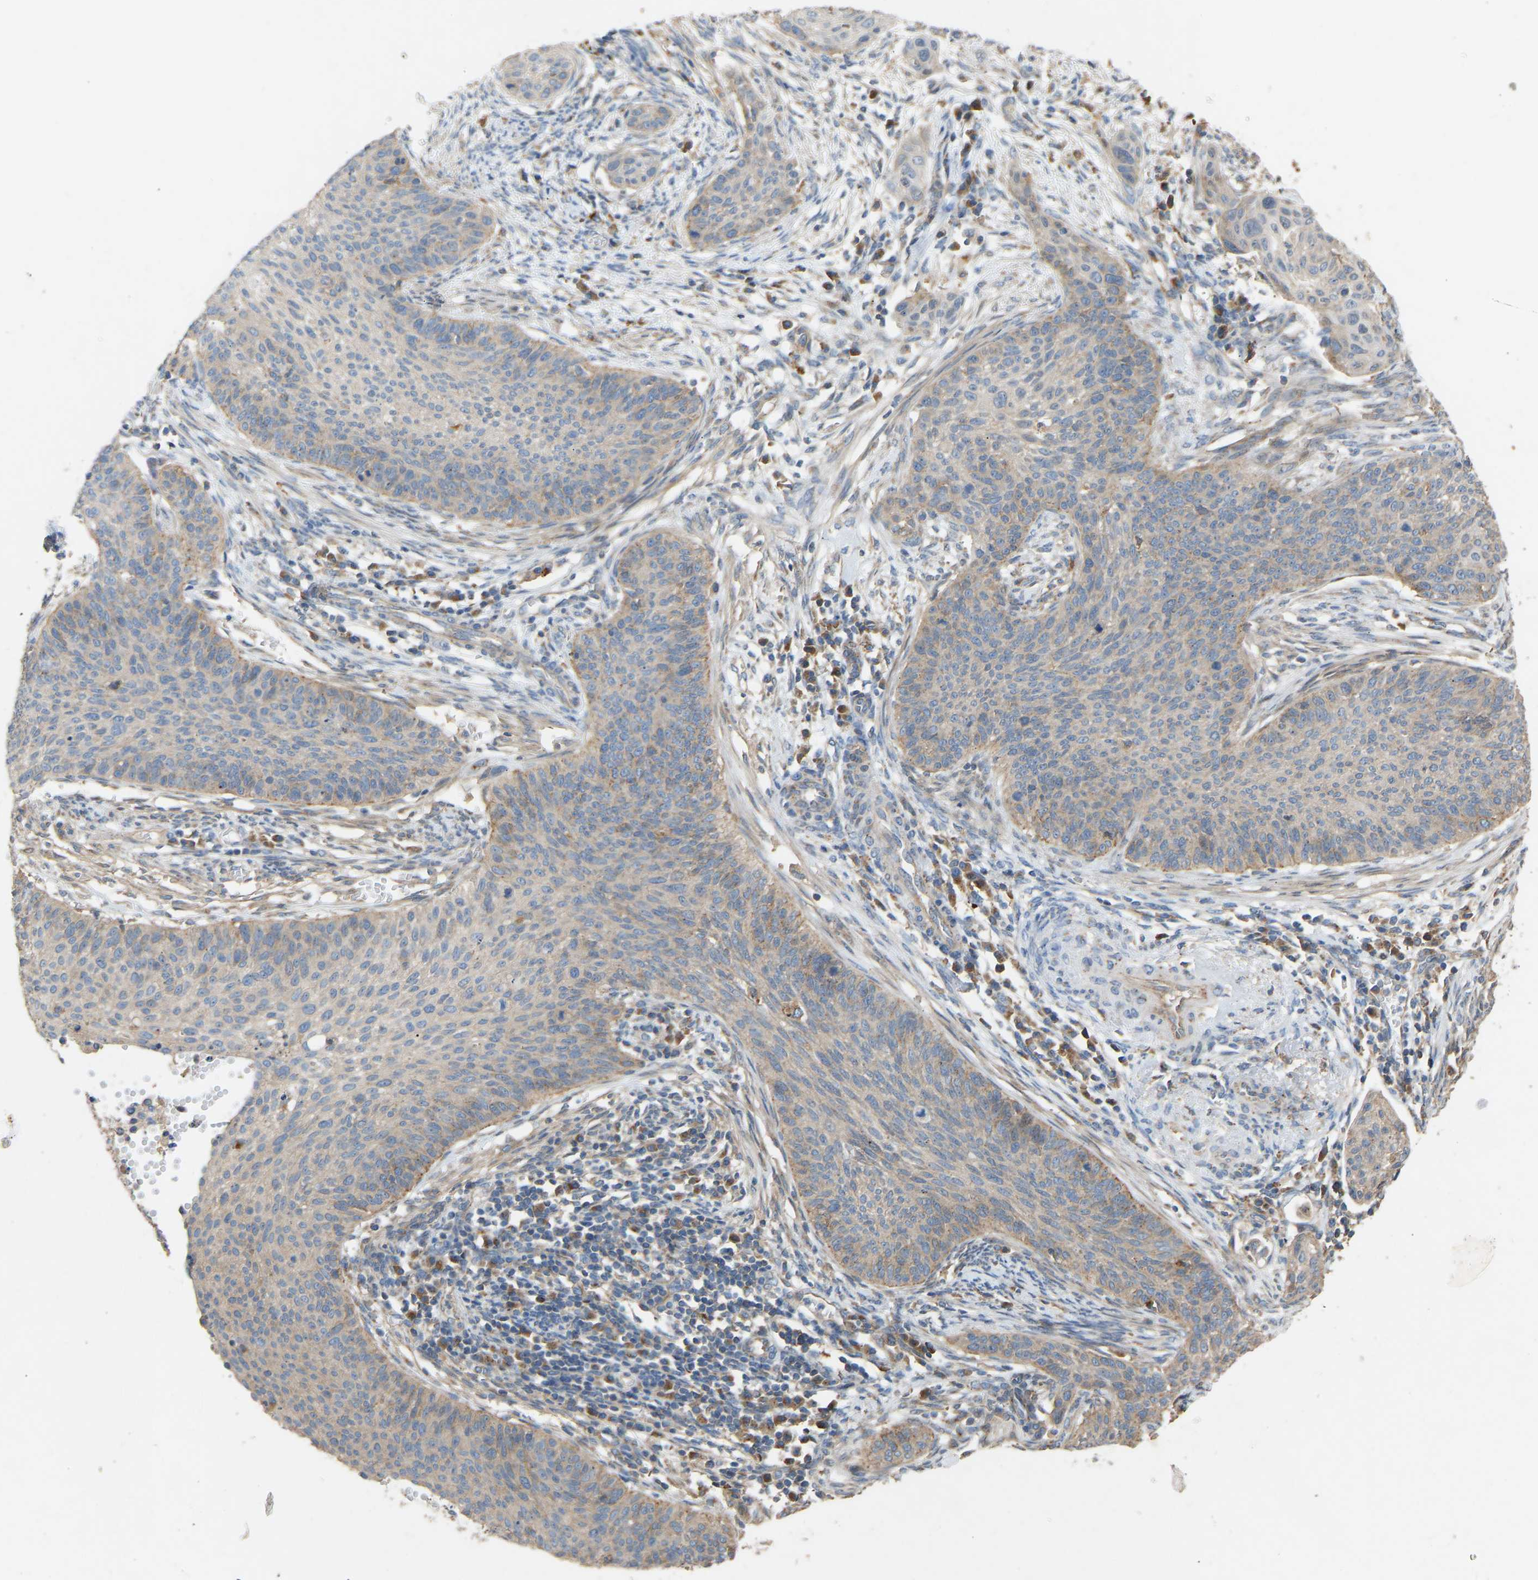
{"staining": {"intensity": "weak", "quantity": "<25%", "location": "cytoplasmic/membranous"}, "tissue": "cervical cancer", "cell_type": "Tumor cells", "image_type": "cancer", "snomed": [{"axis": "morphology", "description": "Squamous cell carcinoma, NOS"}, {"axis": "topography", "description": "Cervix"}], "caption": "Tumor cells show no significant staining in cervical cancer. (DAB (3,3'-diaminobenzidine) IHC visualized using brightfield microscopy, high magnification).", "gene": "RGP1", "patient": {"sex": "female", "age": 70}}